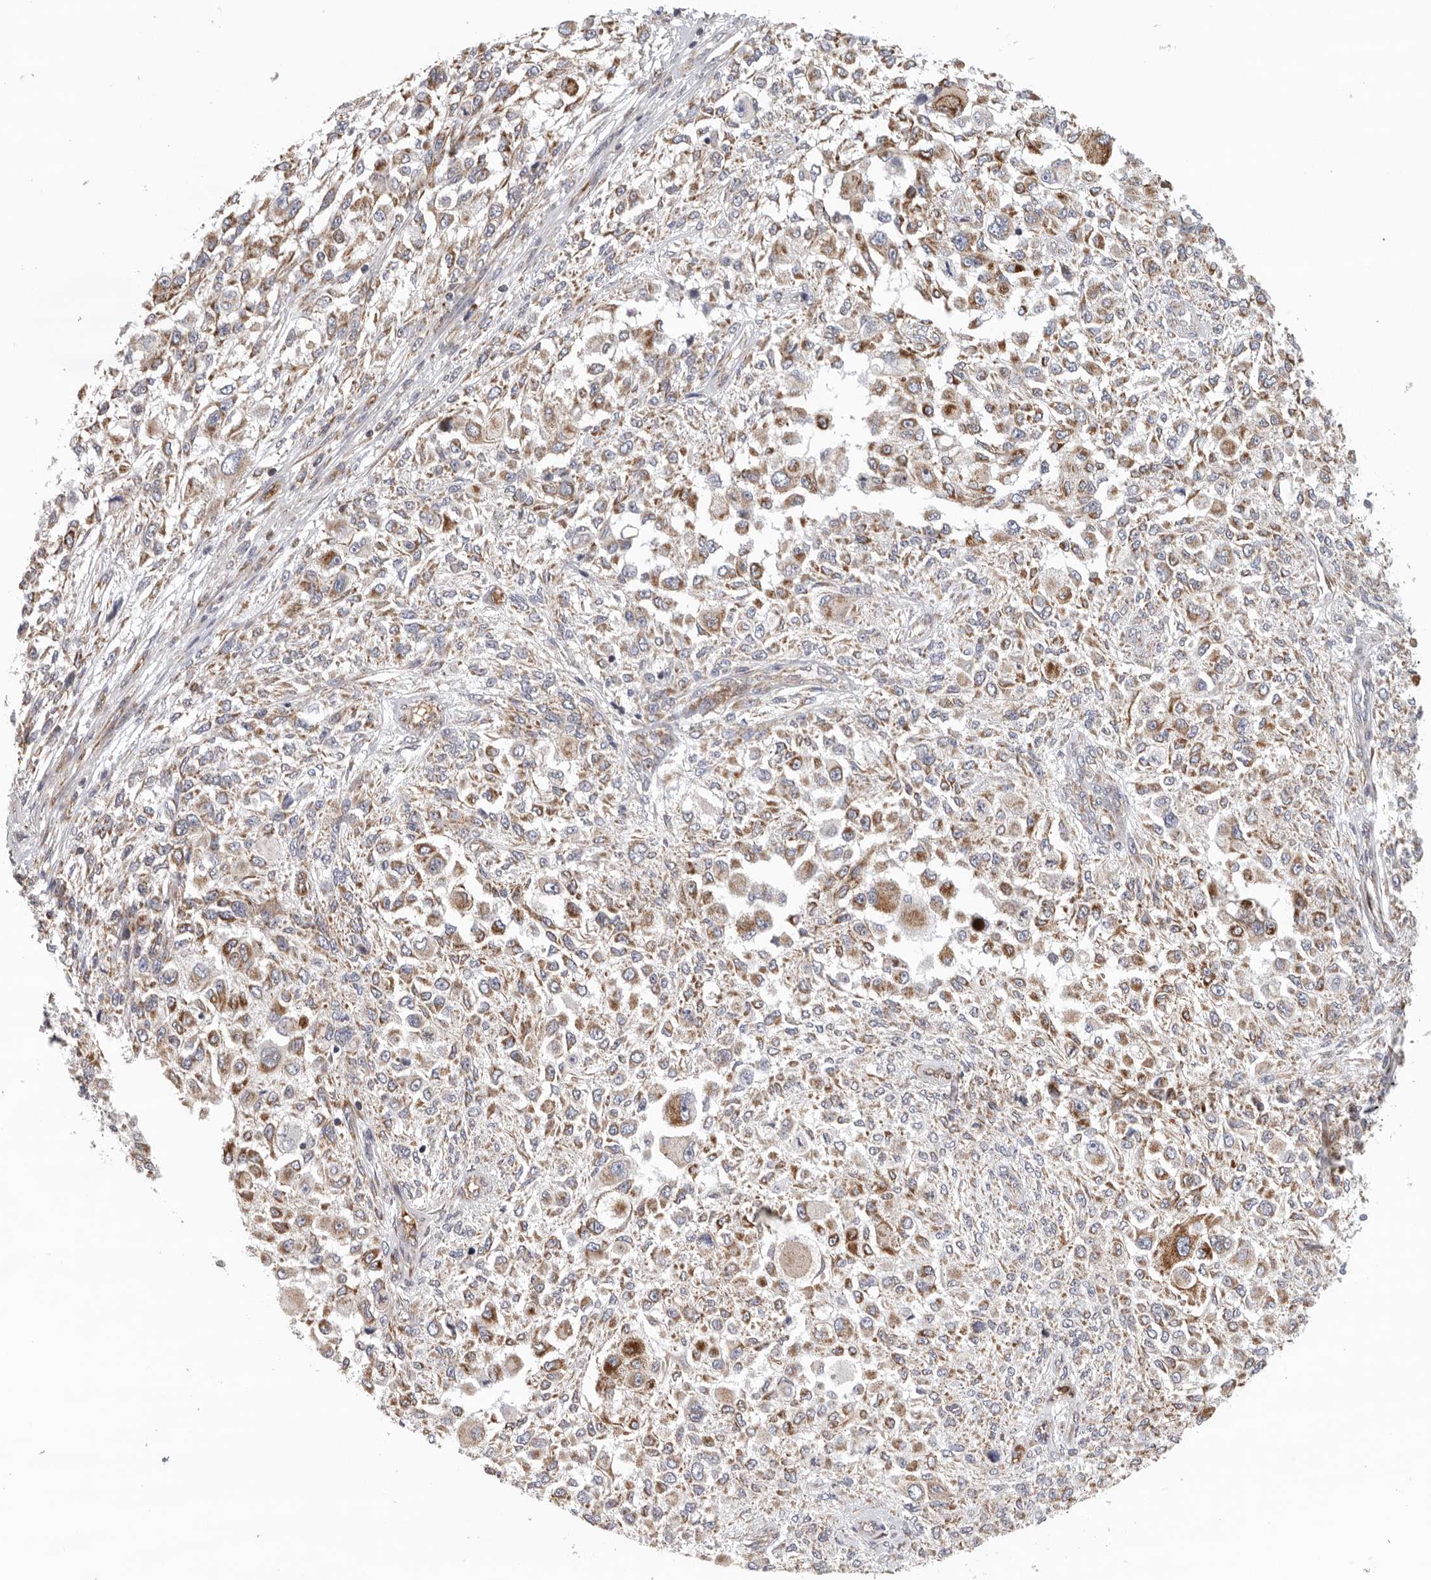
{"staining": {"intensity": "moderate", "quantity": ">75%", "location": "cytoplasmic/membranous"}, "tissue": "melanoma", "cell_type": "Tumor cells", "image_type": "cancer", "snomed": [{"axis": "morphology", "description": "Necrosis, NOS"}, {"axis": "morphology", "description": "Malignant melanoma, NOS"}, {"axis": "topography", "description": "Skin"}], "caption": "Malignant melanoma was stained to show a protein in brown. There is medium levels of moderate cytoplasmic/membranous positivity in approximately >75% of tumor cells.", "gene": "FKBP8", "patient": {"sex": "female", "age": 87}}